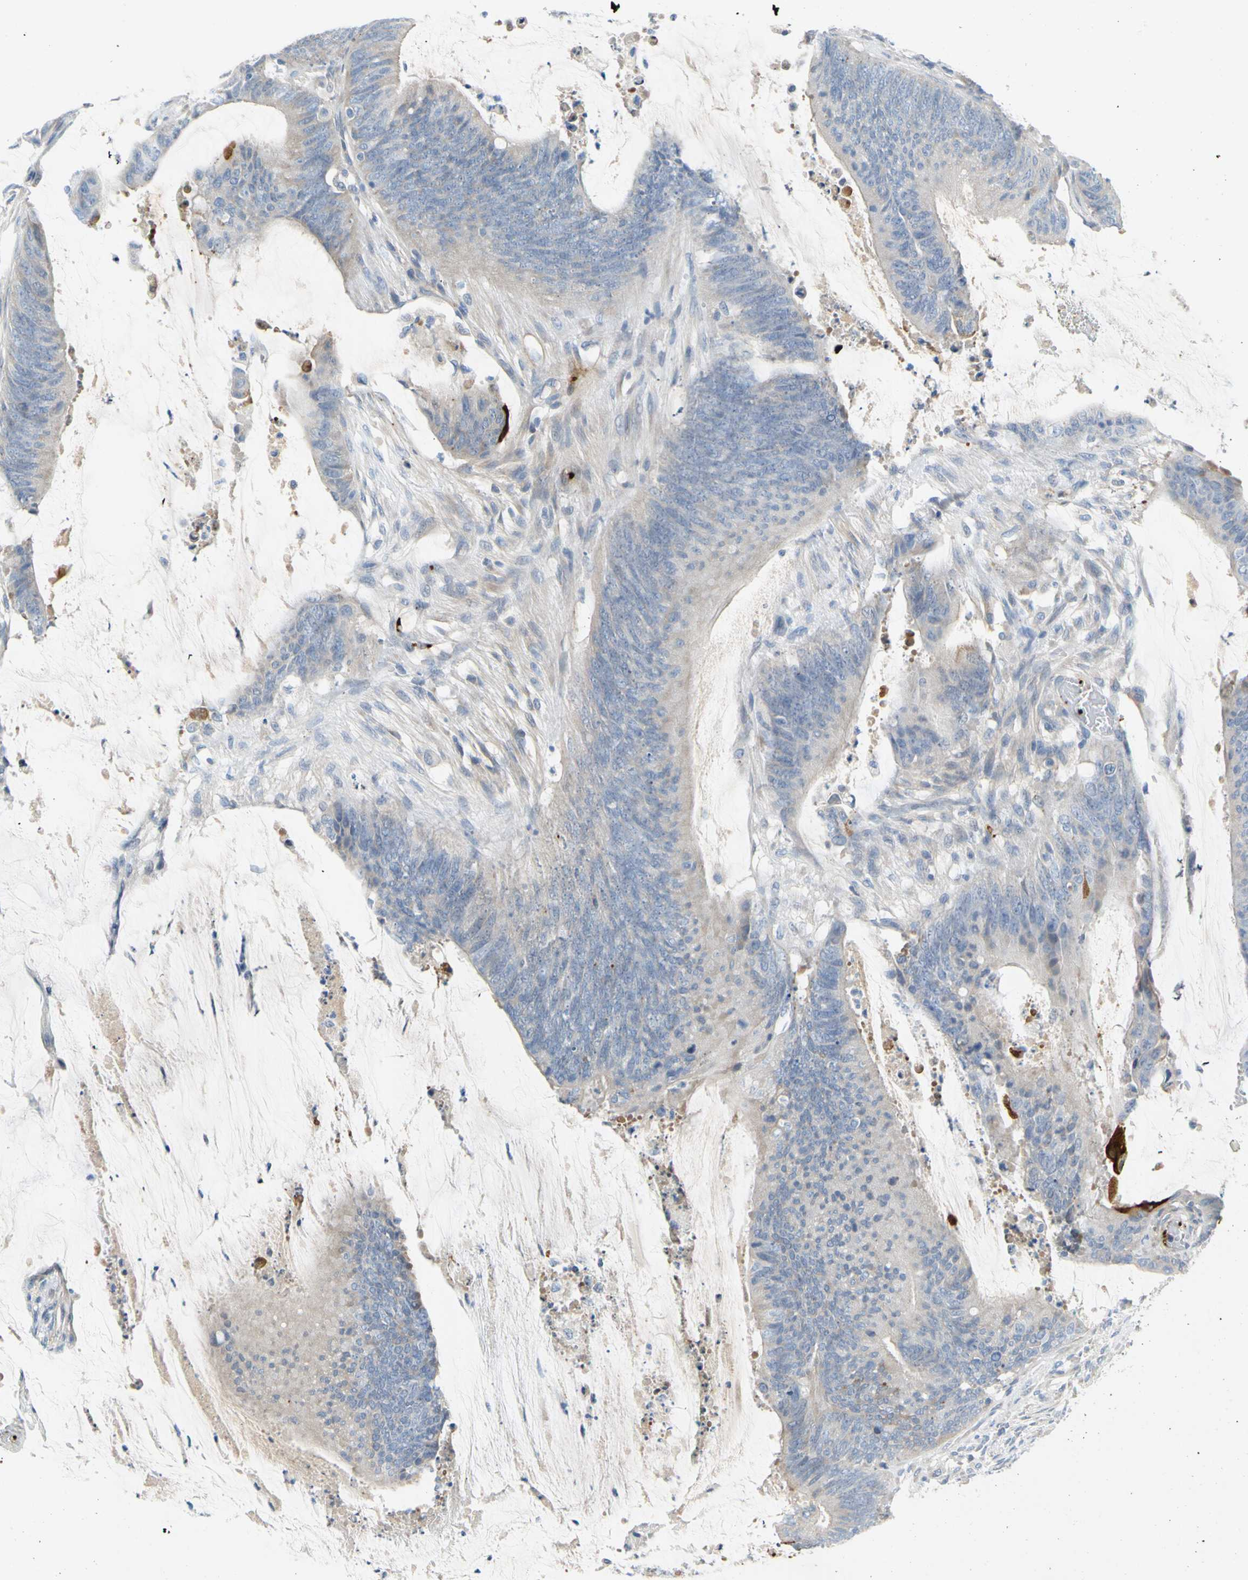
{"staining": {"intensity": "weak", "quantity": "<25%", "location": "cytoplasmic/membranous"}, "tissue": "colorectal cancer", "cell_type": "Tumor cells", "image_type": "cancer", "snomed": [{"axis": "morphology", "description": "Adenocarcinoma, NOS"}, {"axis": "topography", "description": "Rectum"}], "caption": "IHC photomicrograph of colorectal cancer stained for a protein (brown), which exhibits no staining in tumor cells.", "gene": "PPBP", "patient": {"sex": "female", "age": 66}}